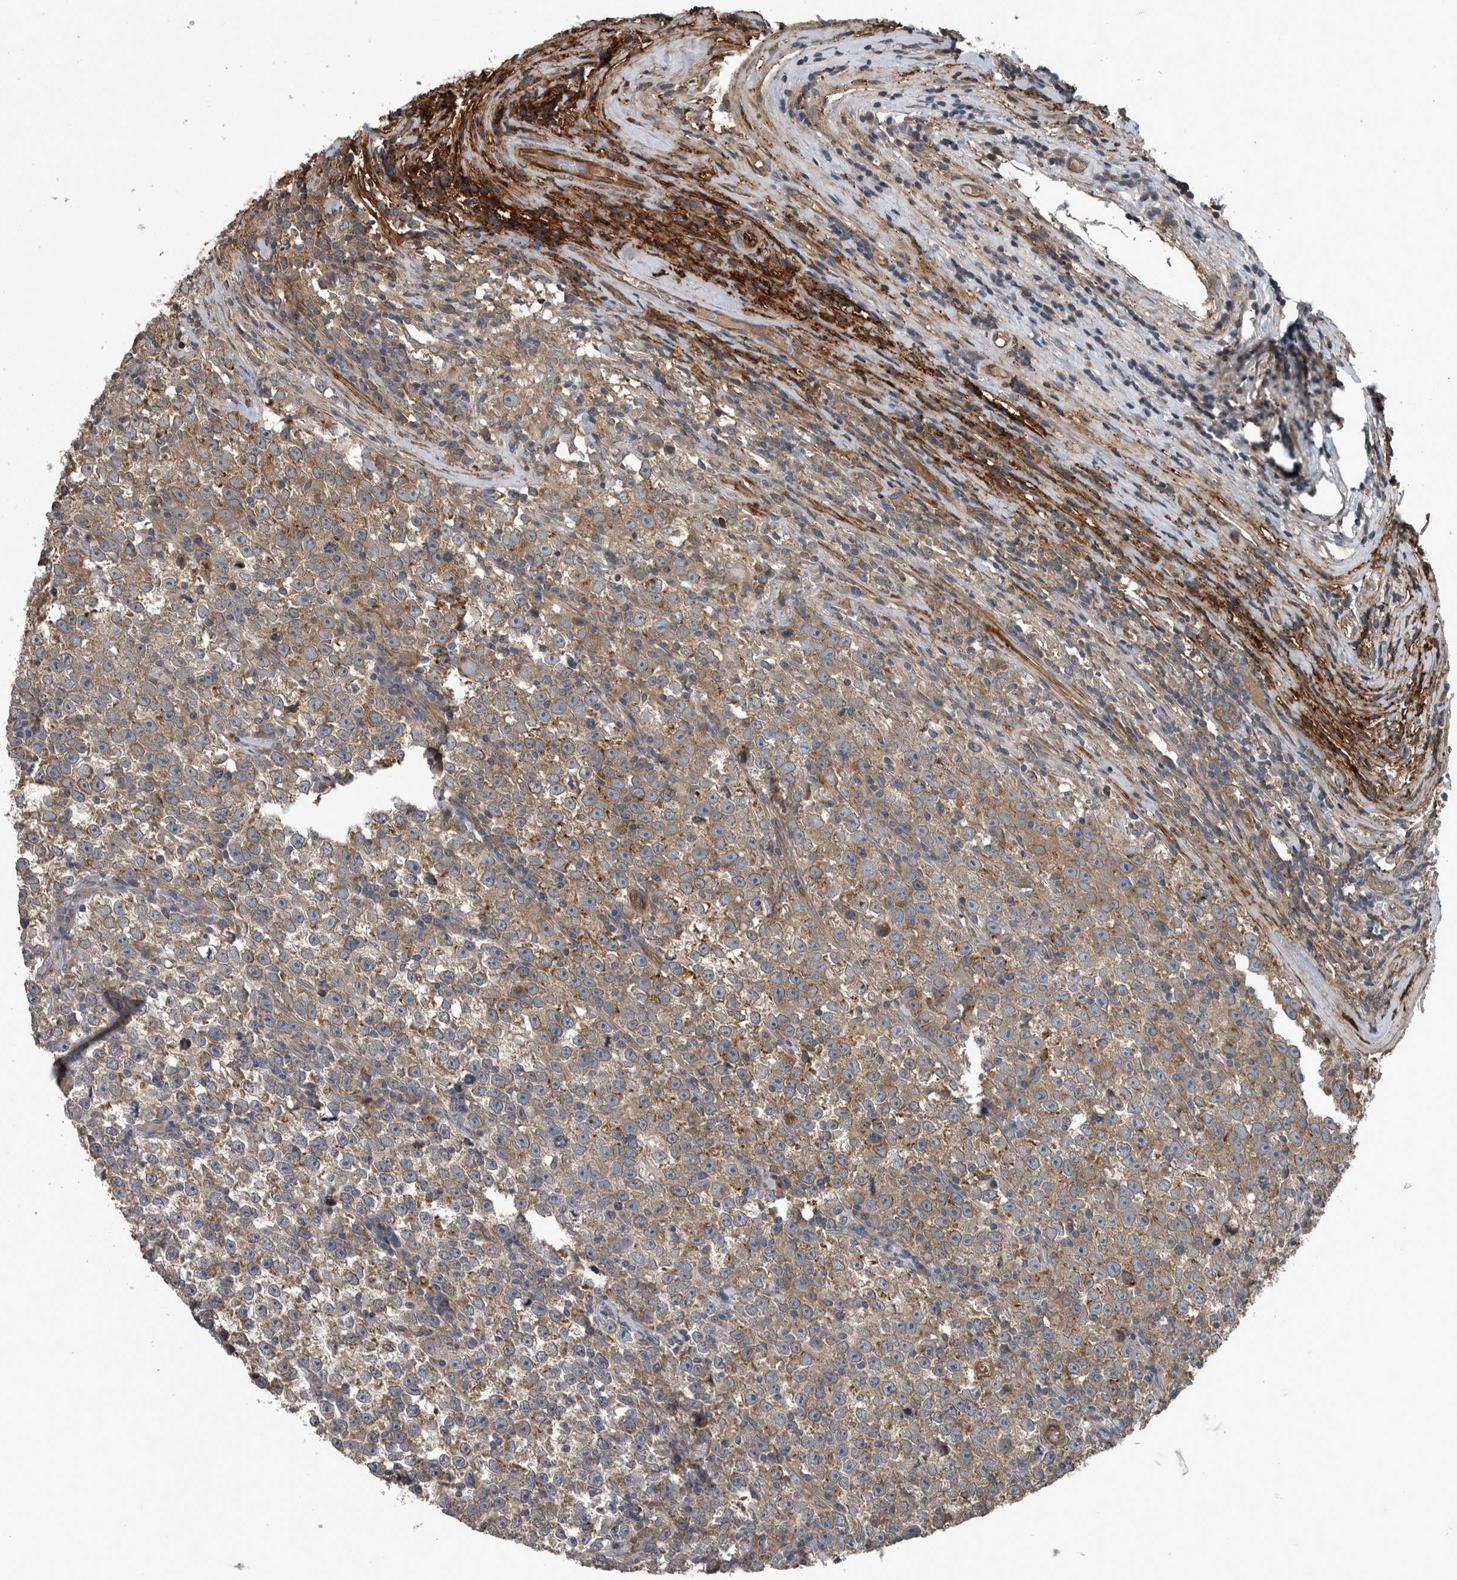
{"staining": {"intensity": "moderate", "quantity": ">75%", "location": "cytoplasmic/membranous"}, "tissue": "testis cancer", "cell_type": "Tumor cells", "image_type": "cancer", "snomed": [{"axis": "morphology", "description": "Normal tissue, NOS"}, {"axis": "morphology", "description": "Seminoma, NOS"}, {"axis": "topography", "description": "Testis"}], "caption": "Moderate cytoplasmic/membranous protein positivity is seen in approximately >75% of tumor cells in testis cancer (seminoma).", "gene": "EXOC8", "patient": {"sex": "male", "age": 43}}